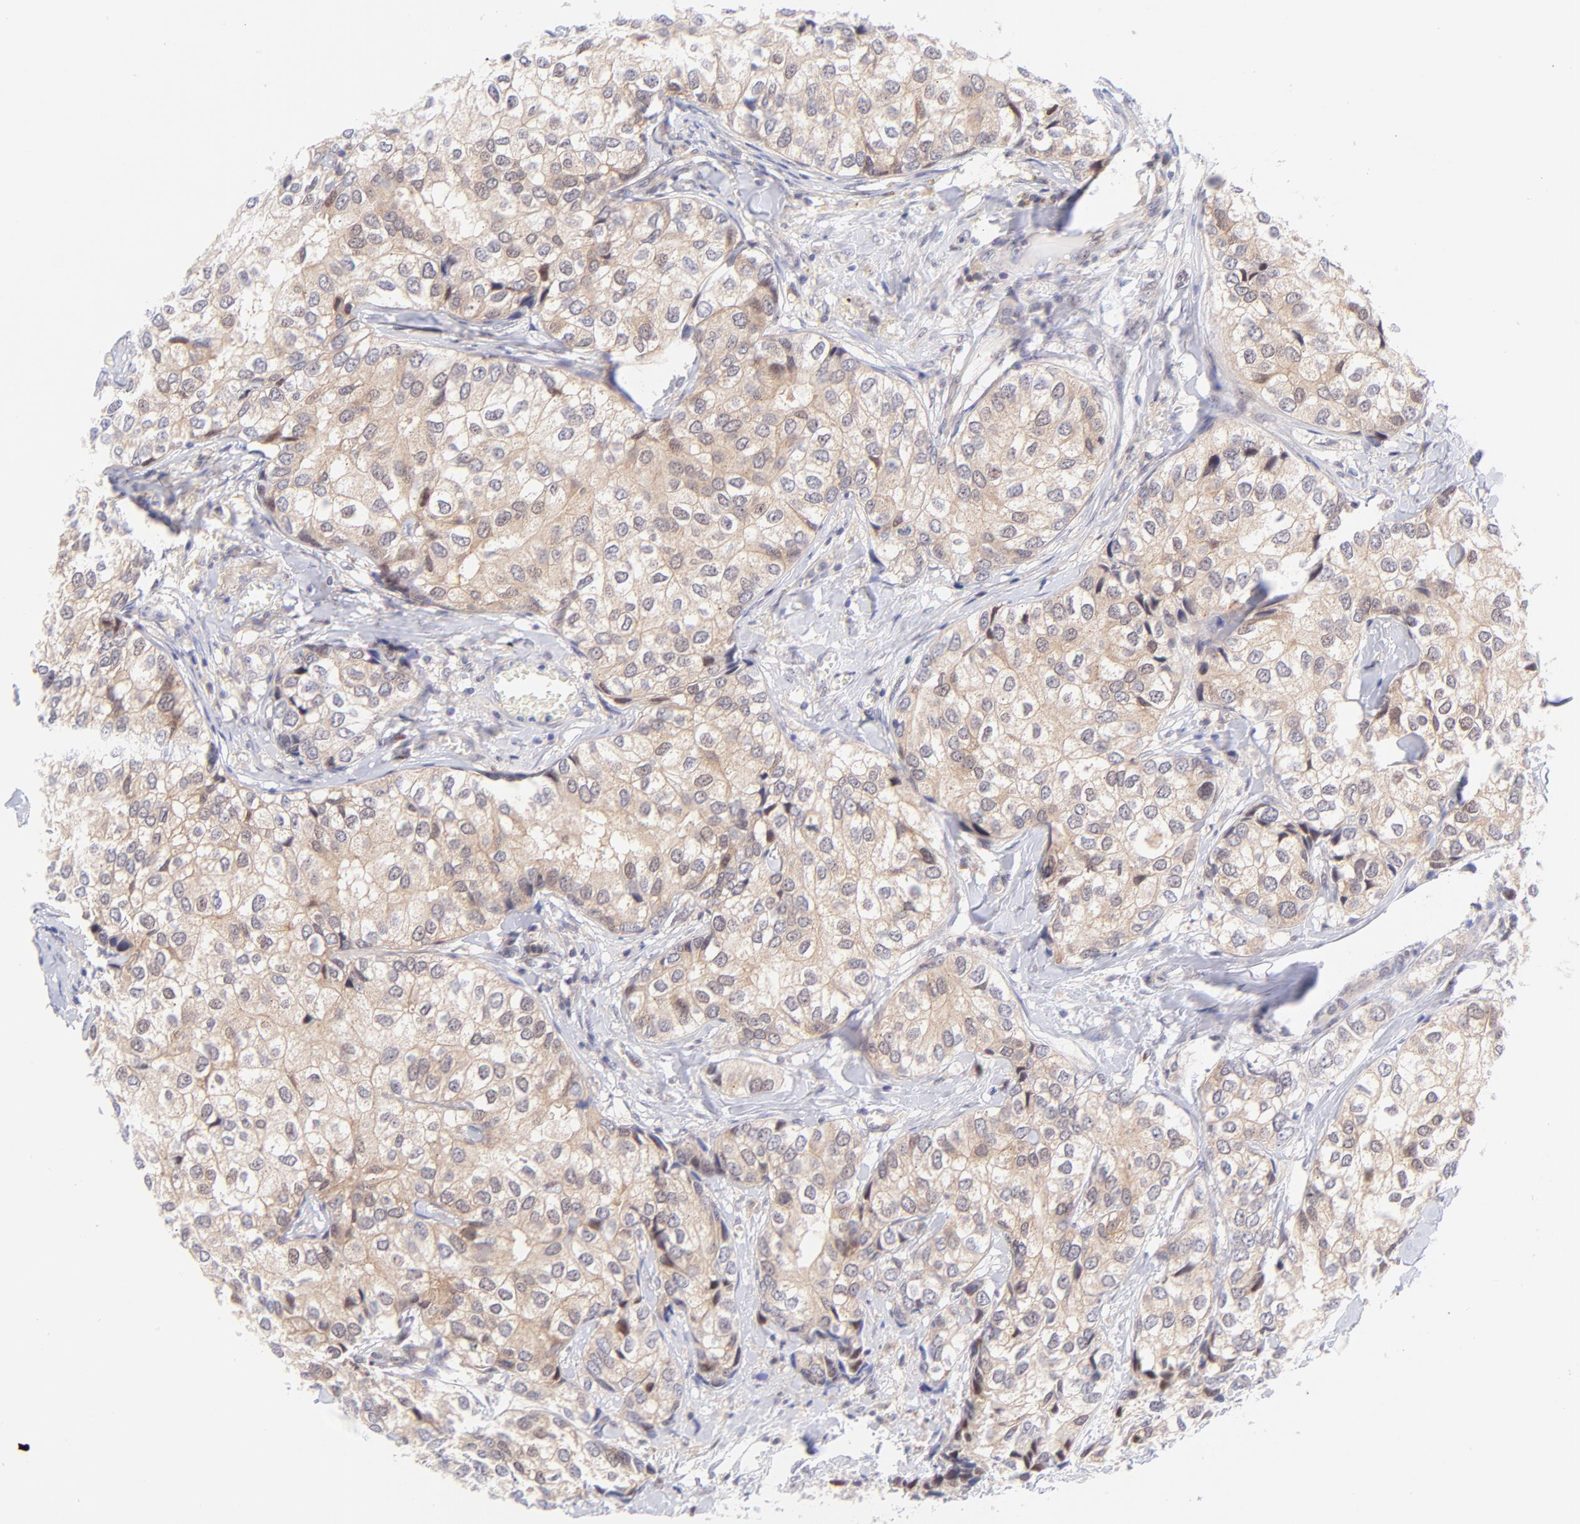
{"staining": {"intensity": "weak", "quantity": "<25%", "location": "cytoplasmic/membranous,nuclear"}, "tissue": "breast cancer", "cell_type": "Tumor cells", "image_type": "cancer", "snomed": [{"axis": "morphology", "description": "Duct carcinoma"}, {"axis": "topography", "description": "Breast"}], "caption": "Tumor cells show no significant staining in breast cancer.", "gene": "PBDC1", "patient": {"sex": "female", "age": 68}}